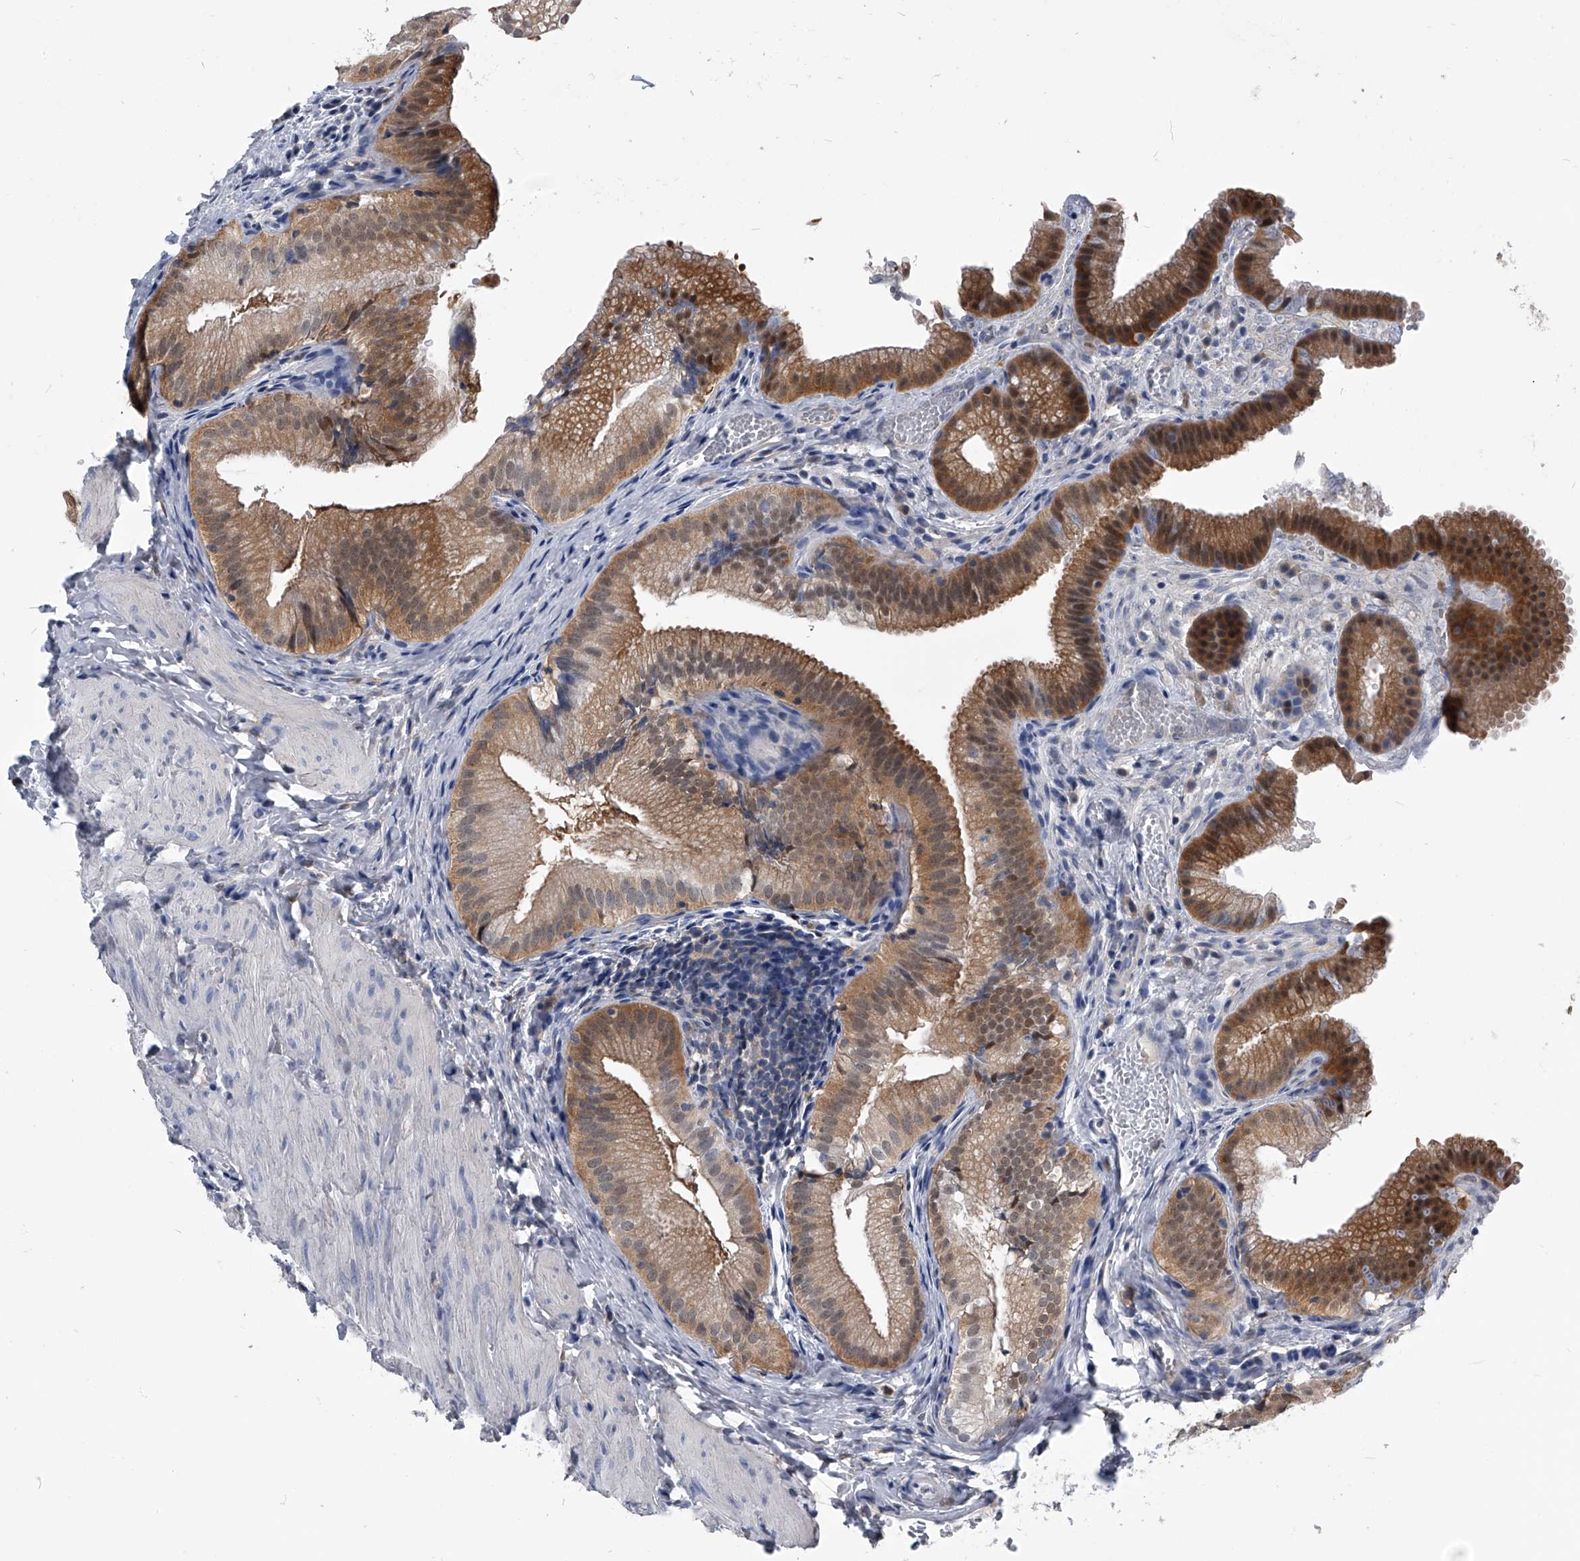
{"staining": {"intensity": "moderate", "quantity": ">75%", "location": "cytoplasmic/membranous,nuclear"}, "tissue": "gallbladder", "cell_type": "Glandular cells", "image_type": "normal", "snomed": [{"axis": "morphology", "description": "Normal tissue, NOS"}, {"axis": "topography", "description": "Gallbladder"}], "caption": "About >75% of glandular cells in unremarkable human gallbladder demonstrate moderate cytoplasmic/membranous,nuclear protein positivity as visualized by brown immunohistochemical staining.", "gene": "PDXK", "patient": {"sex": "female", "age": 30}}